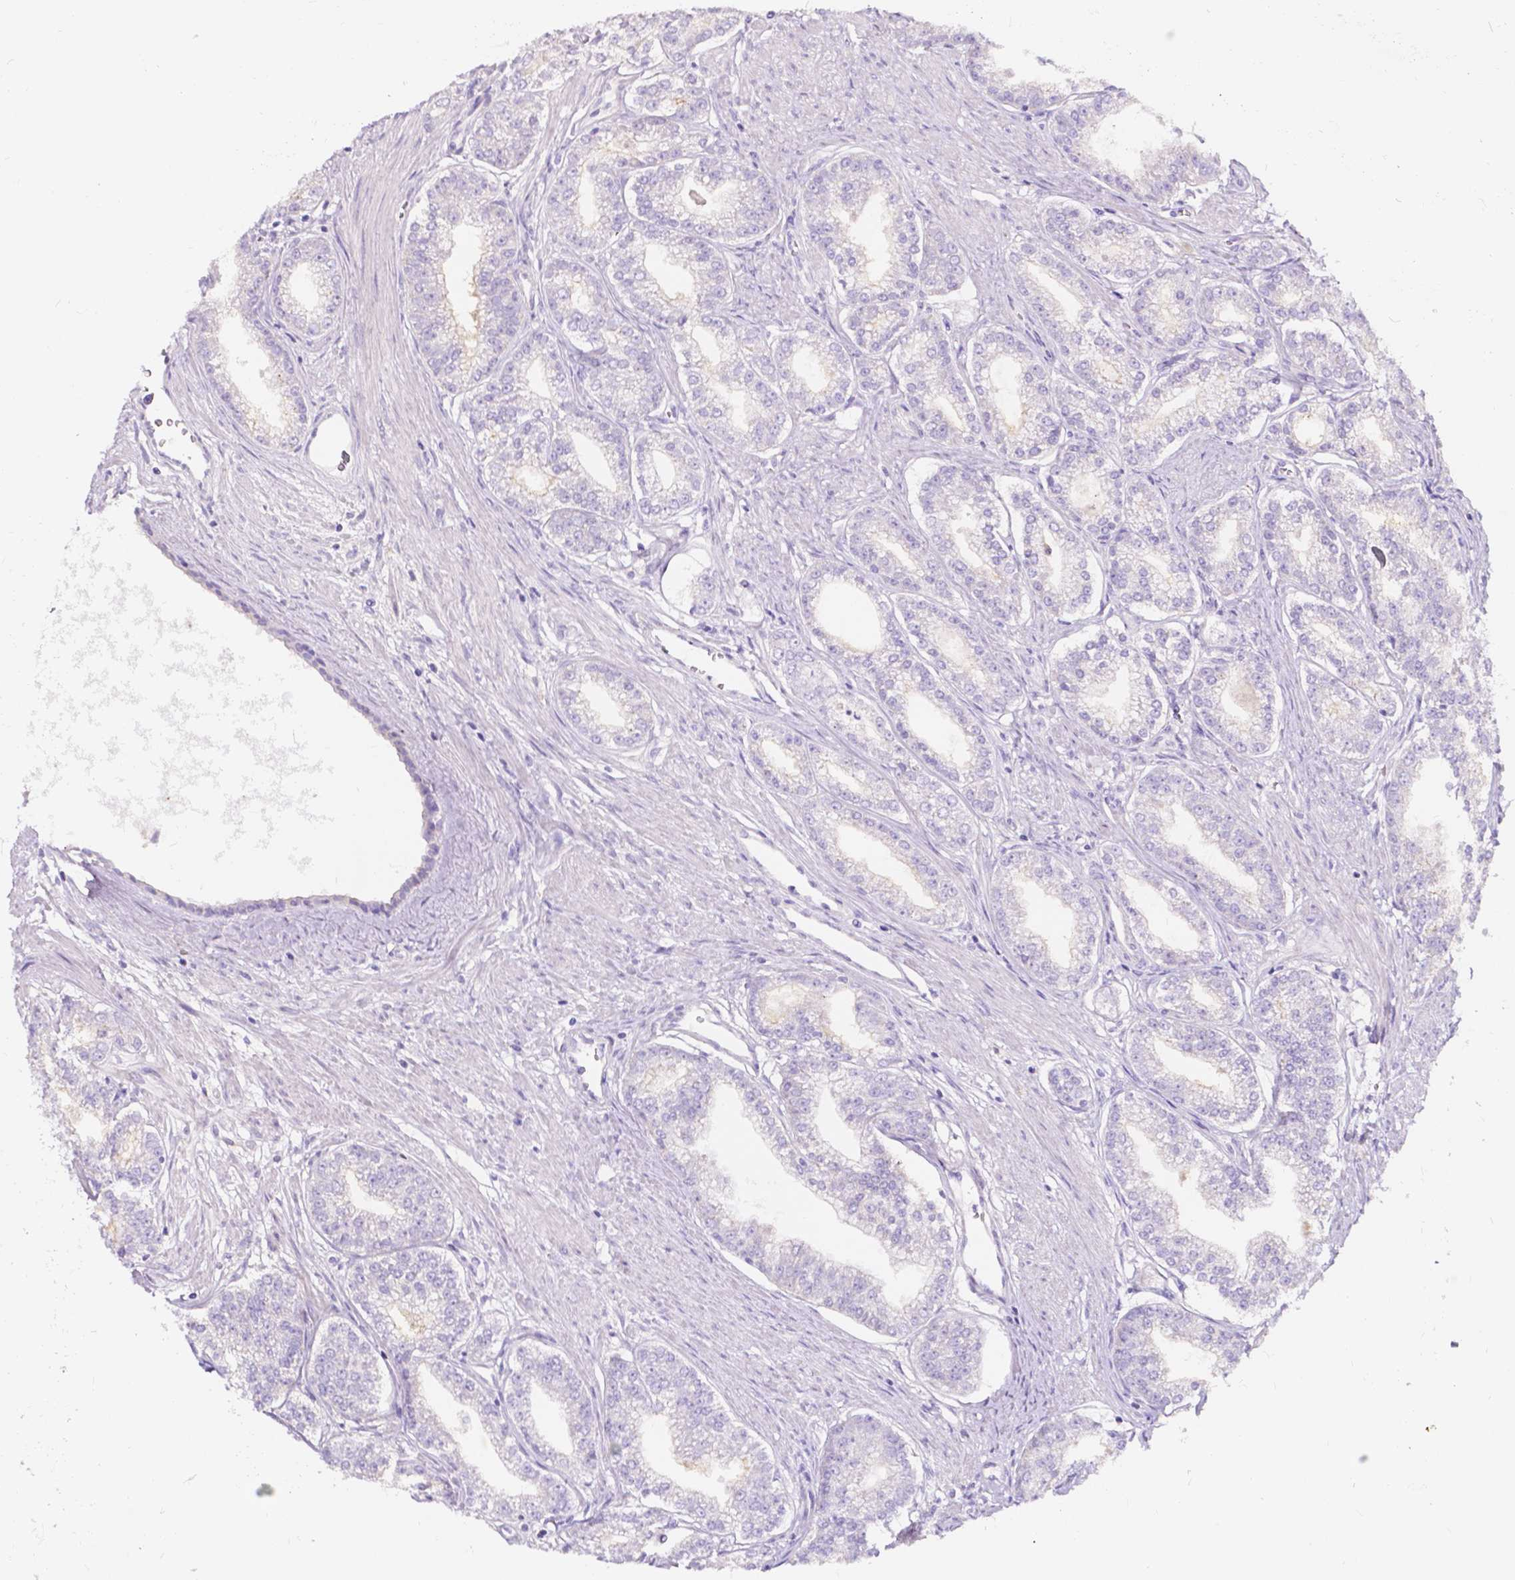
{"staining": {"intensity": "negative", "quantity": "none", "location": "none"}, "tissue": "prostate cancer", "cell_type": "Tumor cells", "image_type": "cancer", "snomed": [{"axis": "morphology", "description": "Adenocarcinoma, NOS"}, {"axis": "topography", "description": "Prostate"}], "caption": "IHC image of prostate cancer (adenocarcinoma) stained for a protein (brown), which reveals no expression in tumor cells.", "gene": "CLSTN2", "patient": {"sex": "male", "age": 71}}